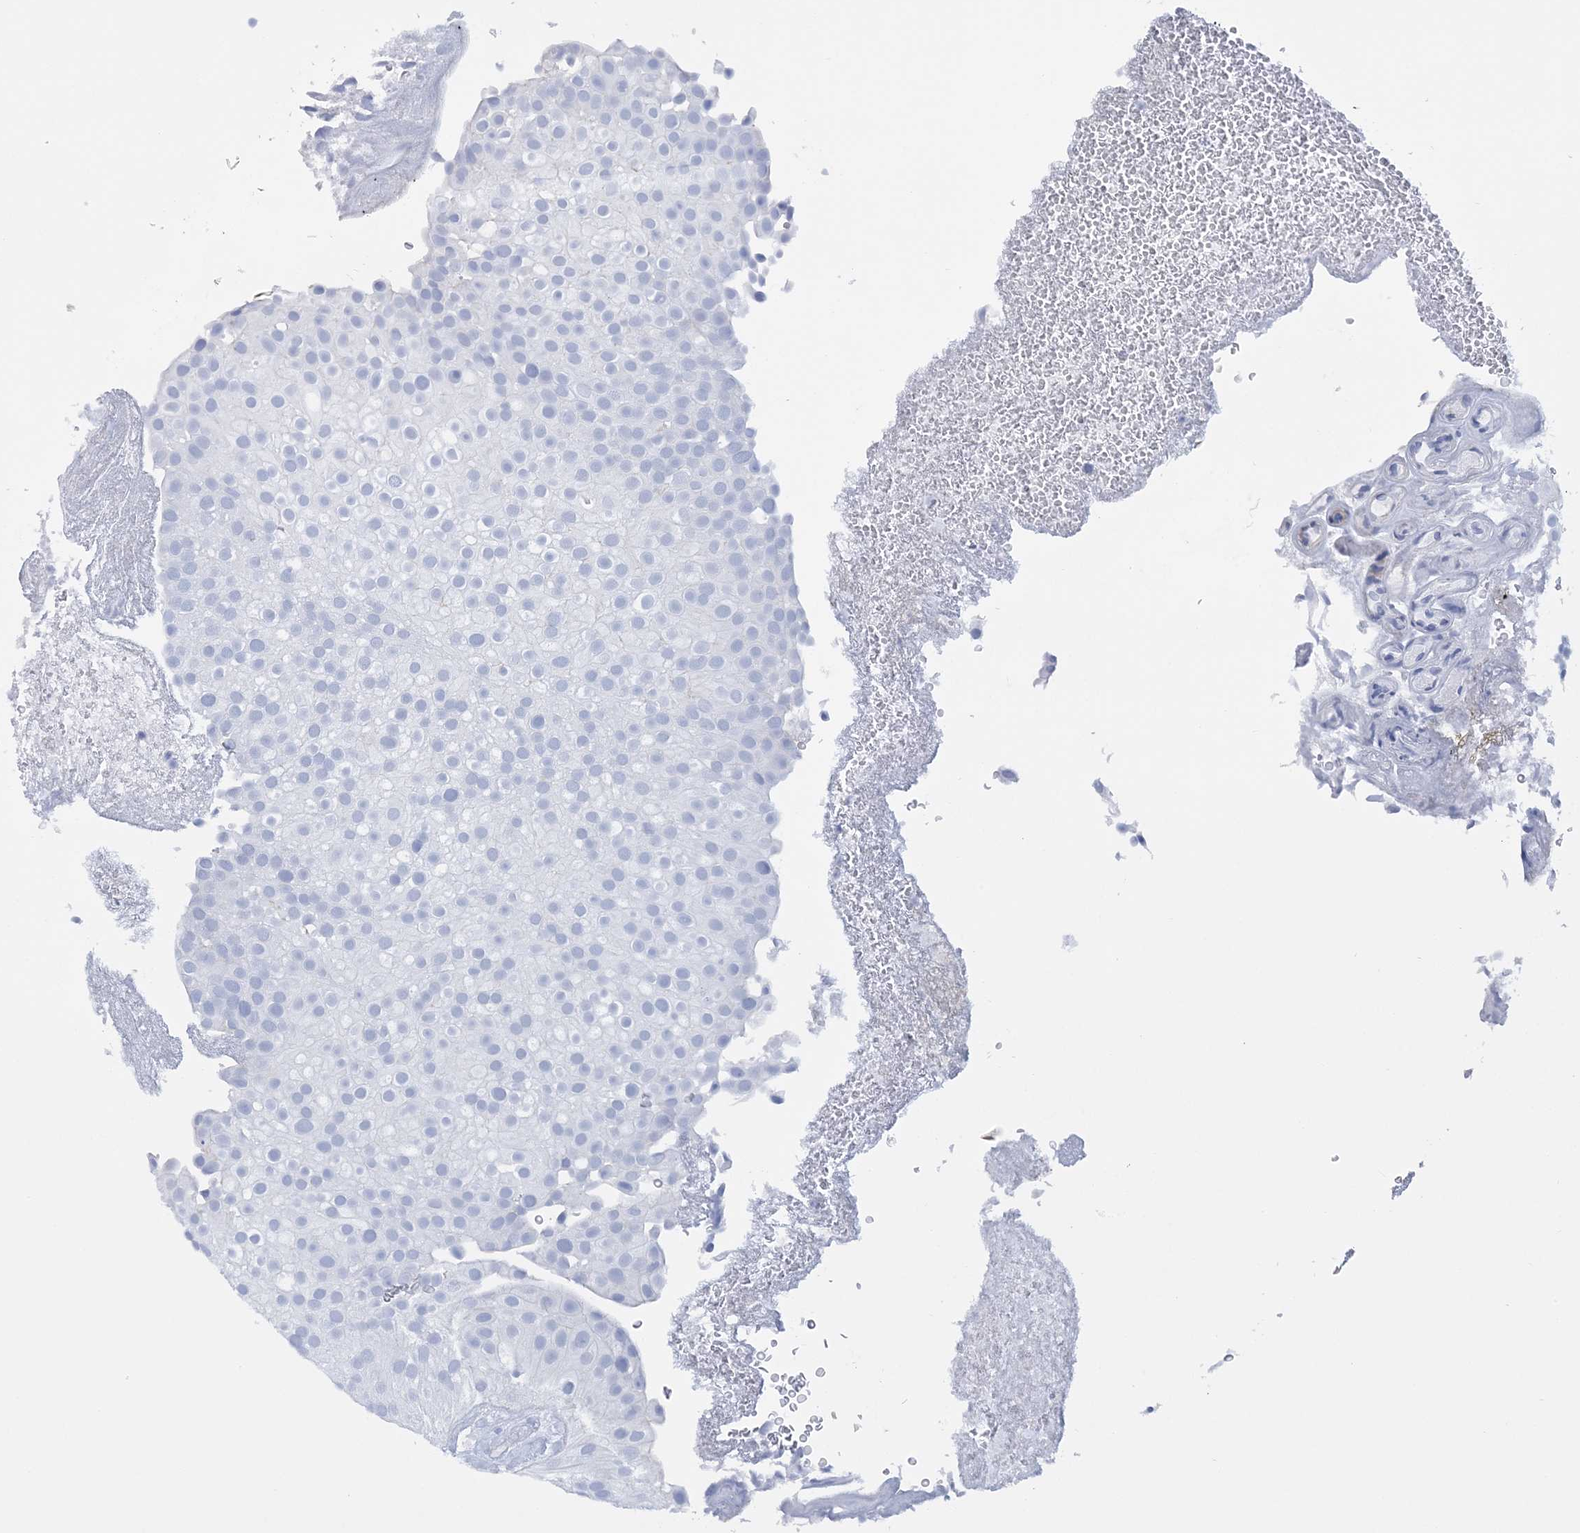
{"staining": {"intensity": "negative", "quantity": "none", "location": "none"}, "tissue": "urothelial cancer", "cell_type": "Tumor cells", "image_type": "cancer", "snomed": [{"axis": "morphology", "description": "Urothelial carcinoma, Low grade"}, {"axis": "topography", "description": "Urinary bladder"}], "caption": "A histopathology image of human urothelial carcinoma (low-grade) is negative for staining in tumor cells.", "gene": "C11orf21", "patient": {"sex": "male", "age": 78}}